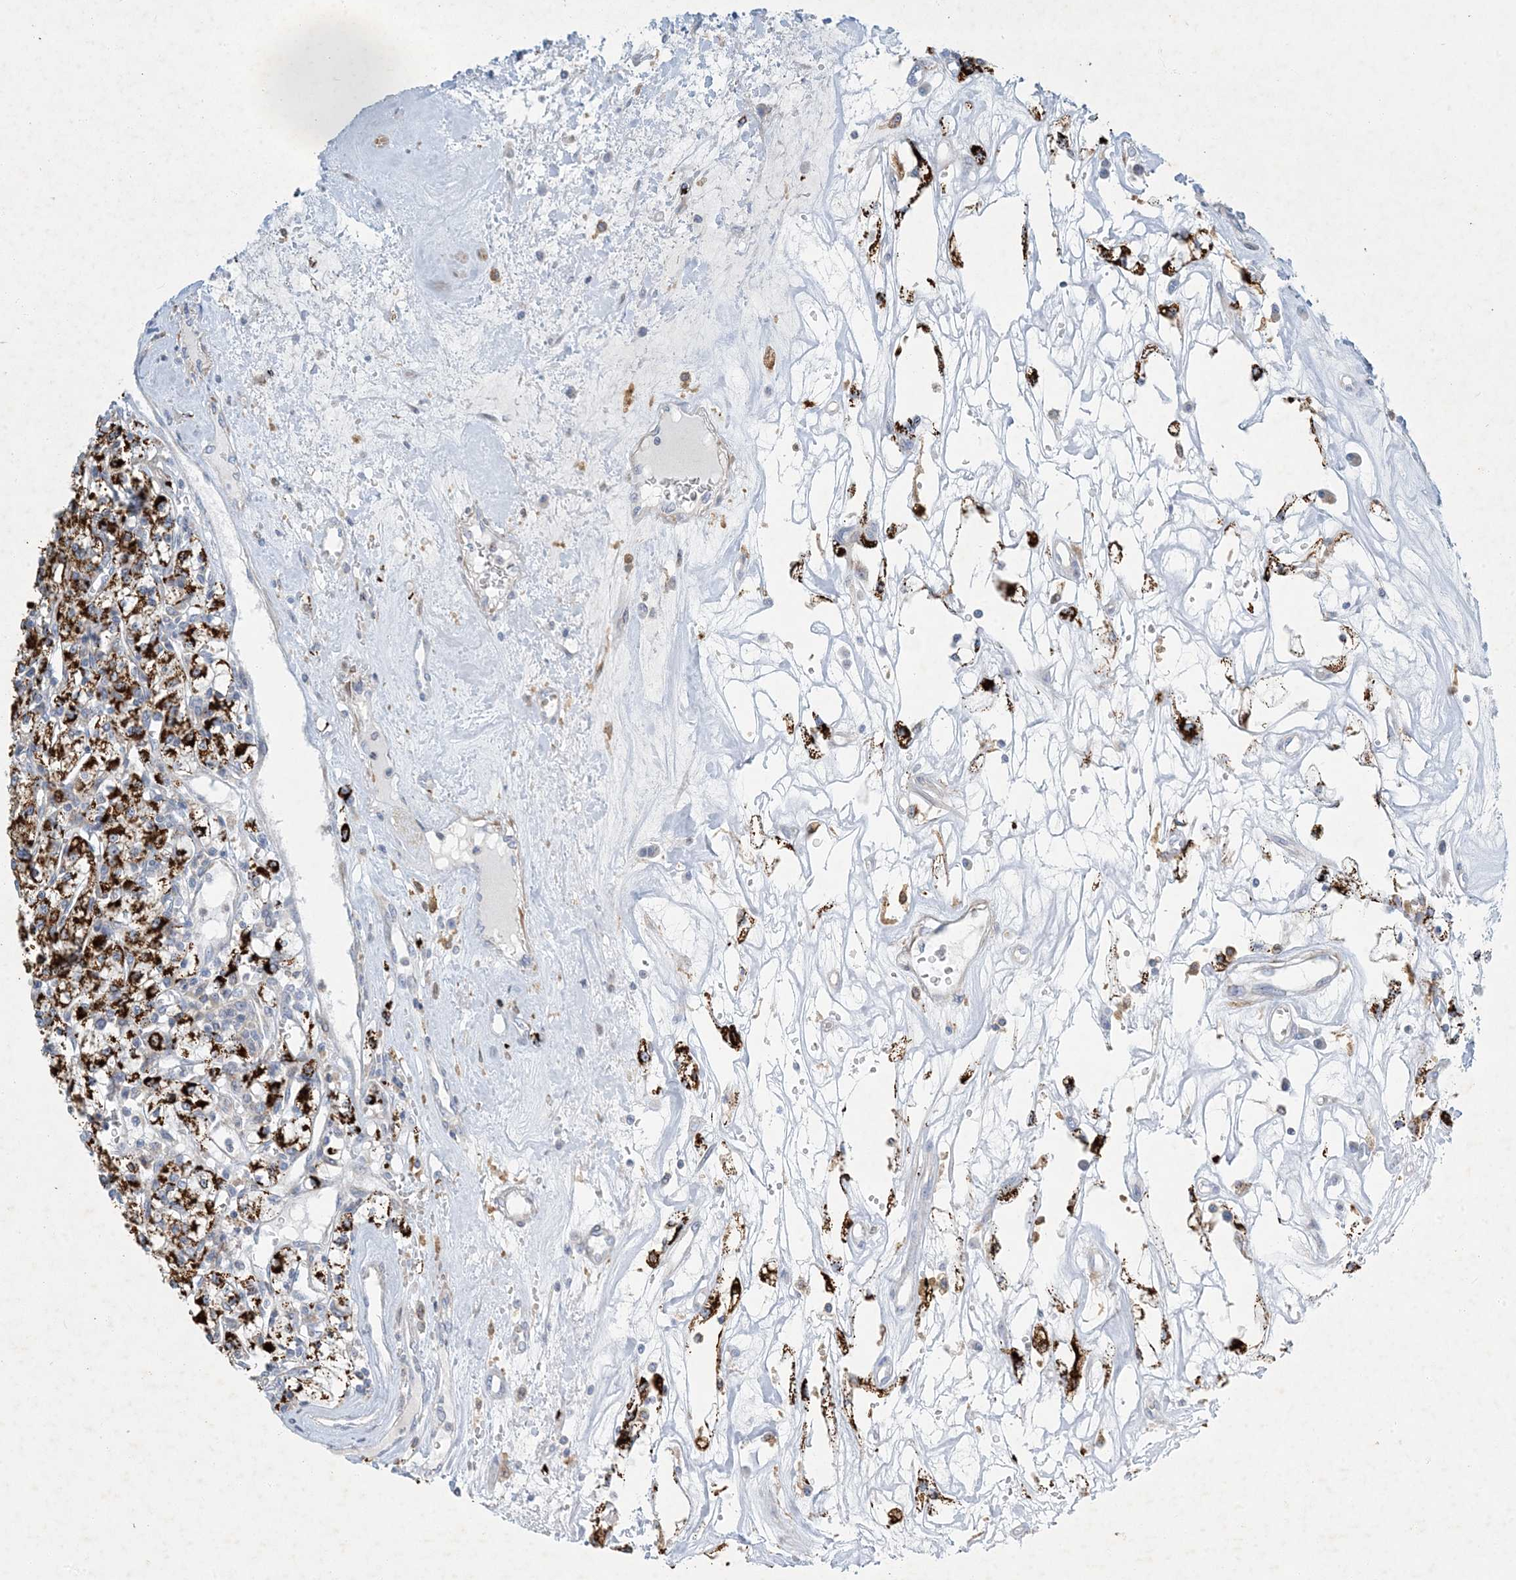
{"staining": {"intensity": "strong", "quantity": "25%-75%", "location": "cytoplasmic/membranous"}, "tissue": "renal cancer", "cell_type": "Tumor cells", "image_type": "cancer", "snomed": [{"axis": "morphology", "description": "Adenocarcinoma, NOS"}, {"axis": "topography", "description": "Kidney"}], "caption": "Approximately 25%-75% of tumor cells in human renal cancer exhibit strong cytoplasmic/membranous protein expression as visualized by brown immunohistochemical staining.", "gene": "LTN1", "patient": {"sex": "female", "age": 59}}